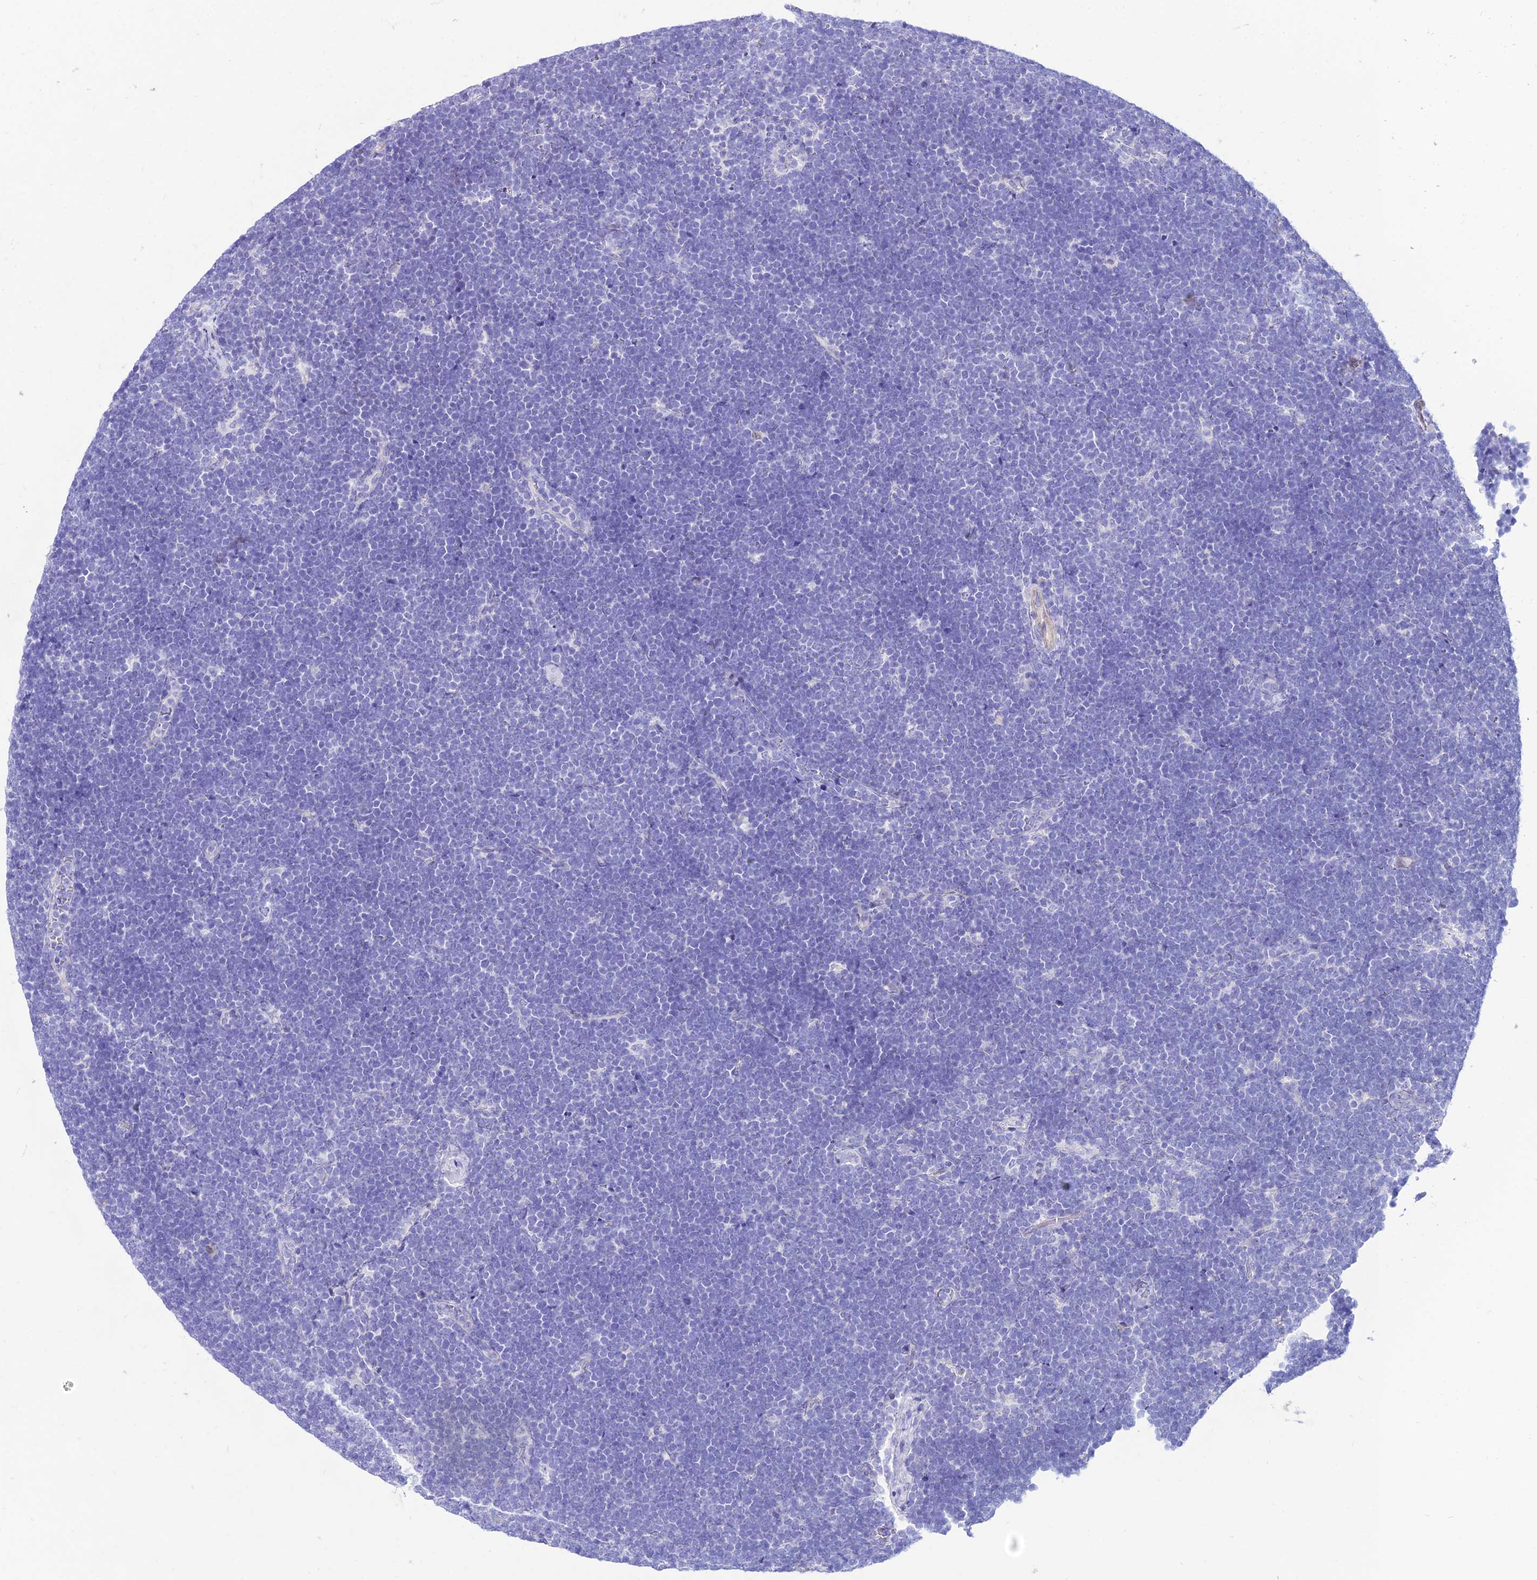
{"staining": {"intensity": "negative", "quantity": "none", "location": "none"}, "tissue": "lymphoma", "cell_type": "Tumor cells", "image_type": "cancer", "snomed": [{"axis": "morphology", "description": "Malignant lymphoma, non-Hodgkin's type, High grade"}, {"axis": "topography", "description": "Lymph node"}], "caption": "This is a micrograph of immunohistochemistry staining of lymphoma, which shows no expression in tumor cells. (DAB immunohistochemistry (IHC) visualized using brightfield microscopy, high magnification).", "gene": "TAC3", "patient": {"sex": "male", "age": 13}}